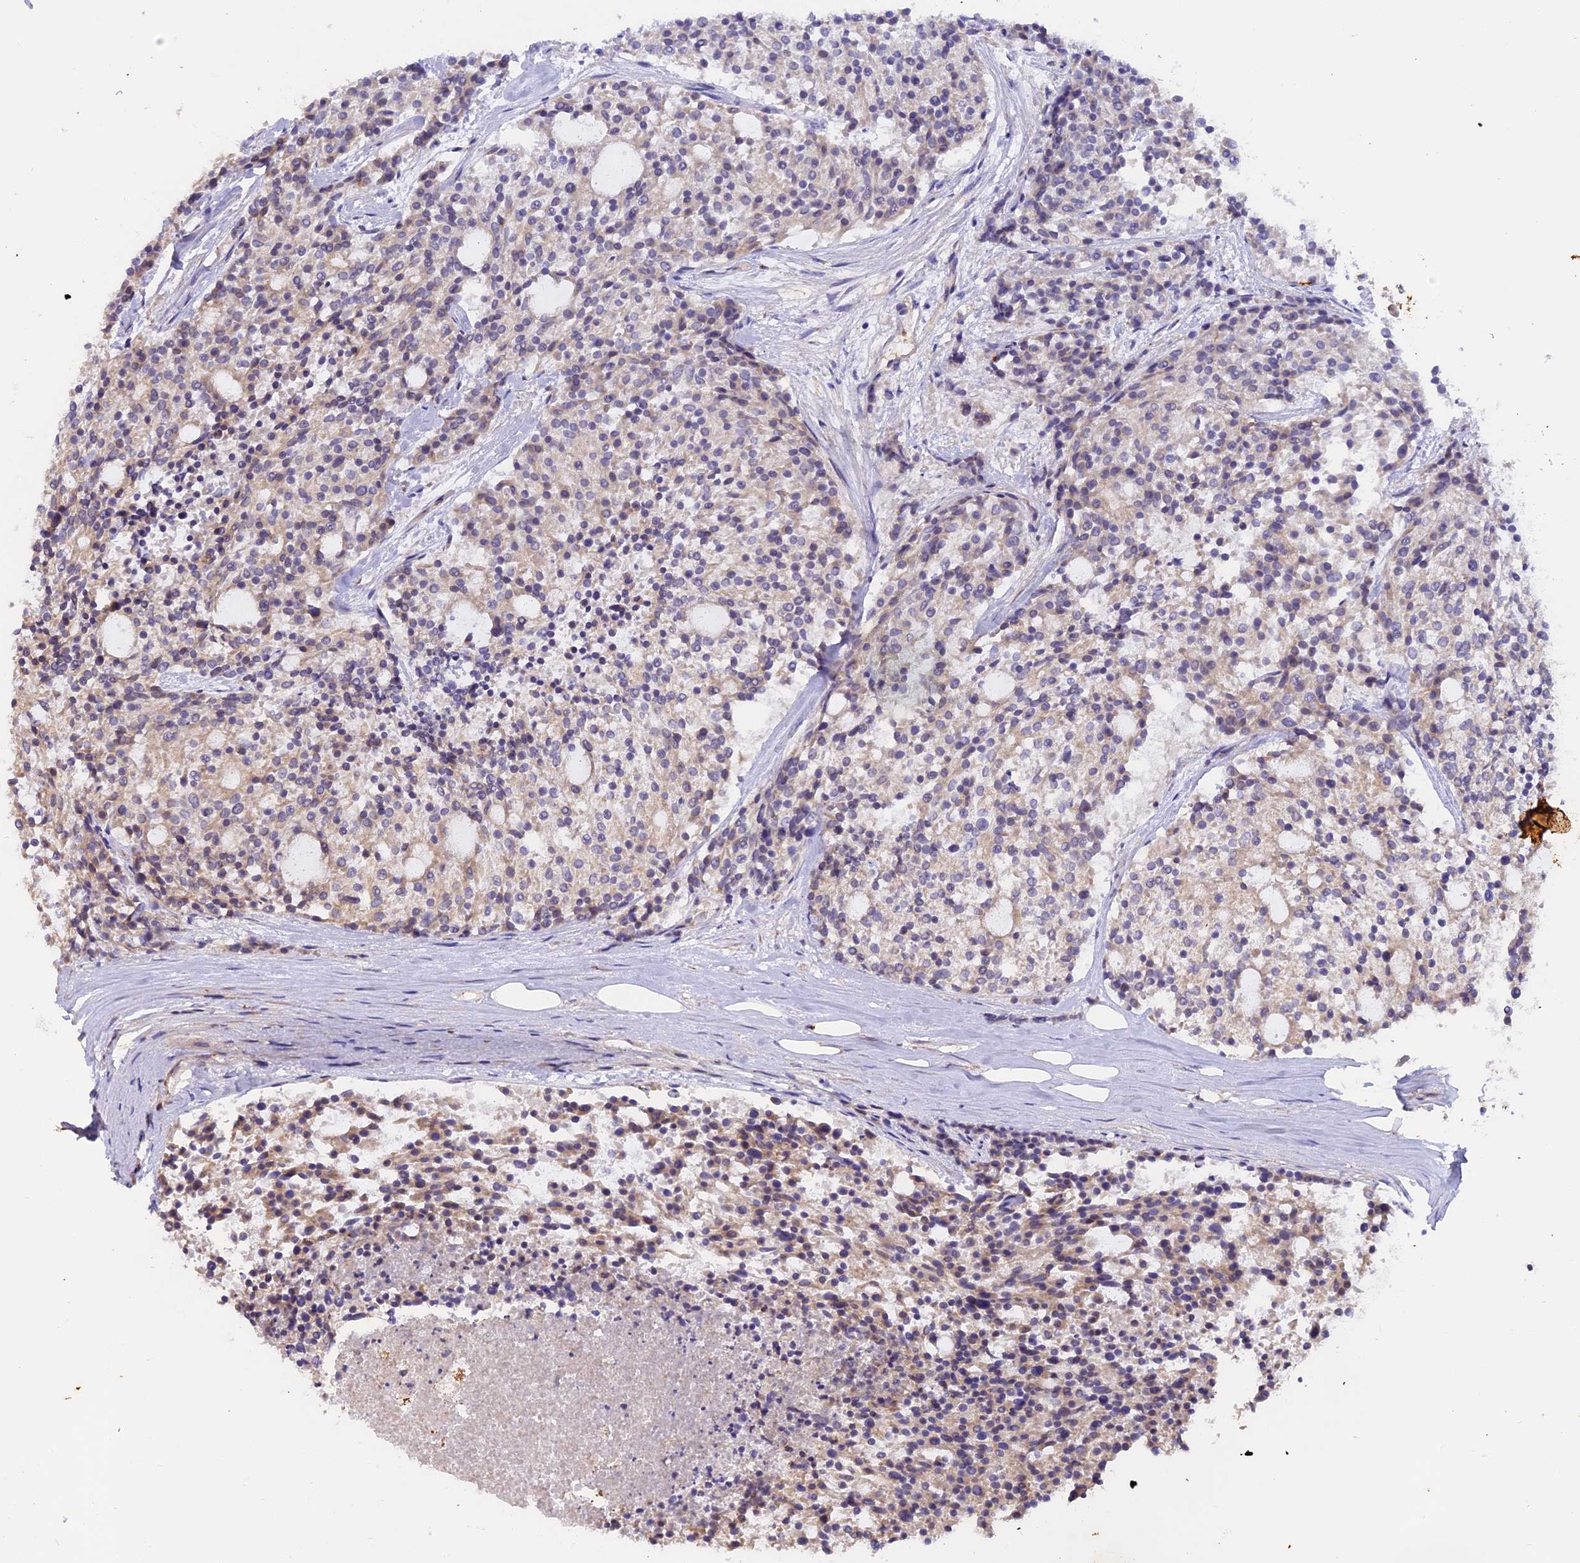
{"staining": {"intensity": "weak", "quantity": "<25%", "location": "cytoplasmic/membranous"}, "tissue": "carcinoid", "cell_type": "Tumor cells", "image_type": "cancer", "snomed": [{"axis": "morphology", "description": "Carcinoid, malignant, NOS"}, {"axis": "topography", "description": "Pancreas"}], "caption": "IHC photomicrograph of malignant carcinoid stained for a protein (brown), which exhibits no staining in tumor cells. (Immunohistochemistry (ihc), brightfield microscopy, high magnification).", "gene": "MEMO1", "patient": {"sex": "female", "age": 54}}